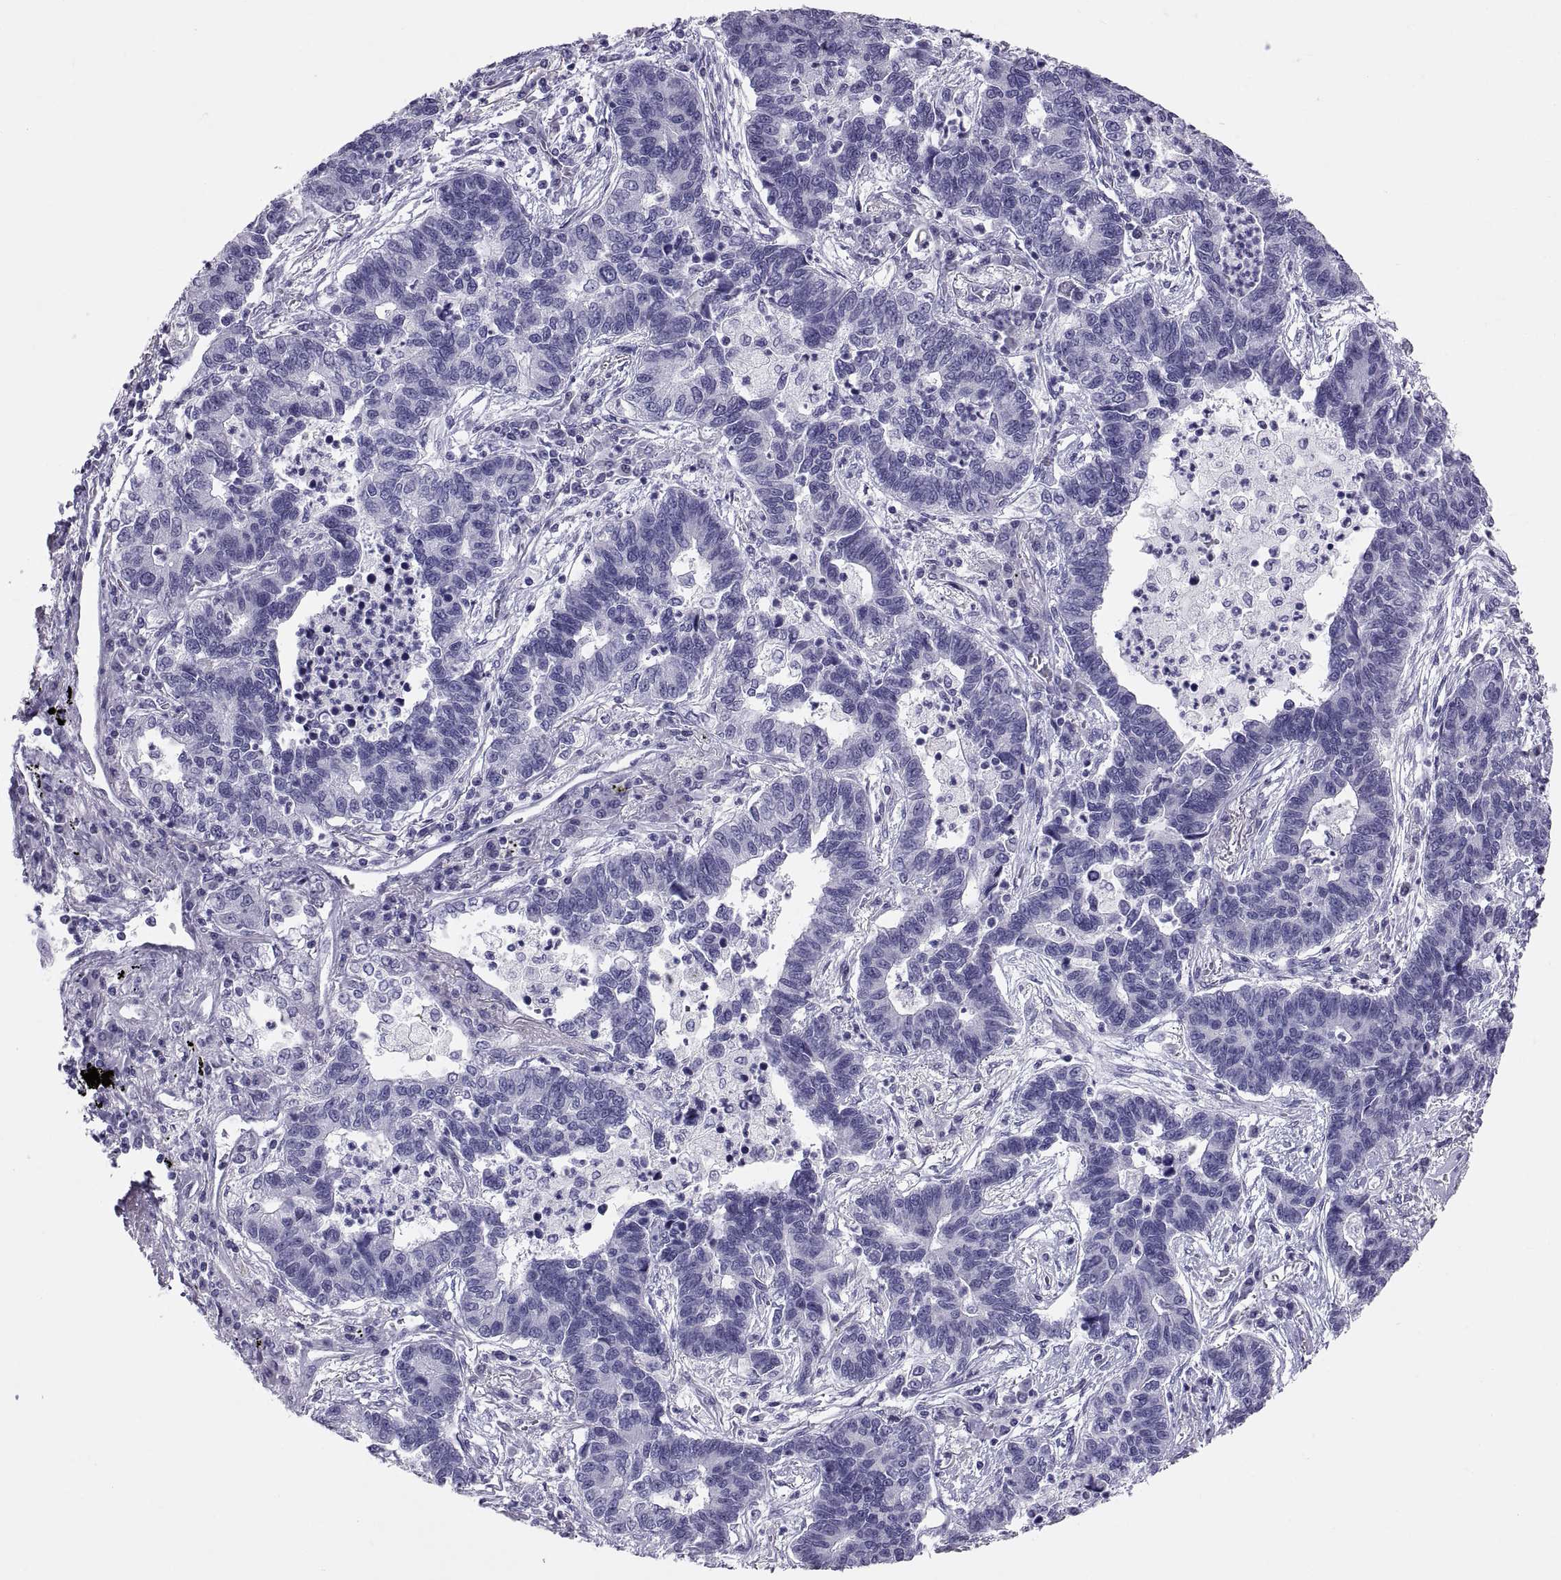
{"staining": {"intensity": "negative", "quantity": "none", "location": "none"}, "tissue": "lung cancer", "cell_type": "Tumor cells", "image_type": "cancer", "snomed": [{"axis": "morphology", "description": "Adenocarcinoma, NOS"}, {"axis": "topography", "description": "Lung"}], "caption": "A photomicrograph of human lung cancer is negative for staining in tumor cells.", "gene": "FAM170A", "patient": {"sex": "female", "age": 57}}